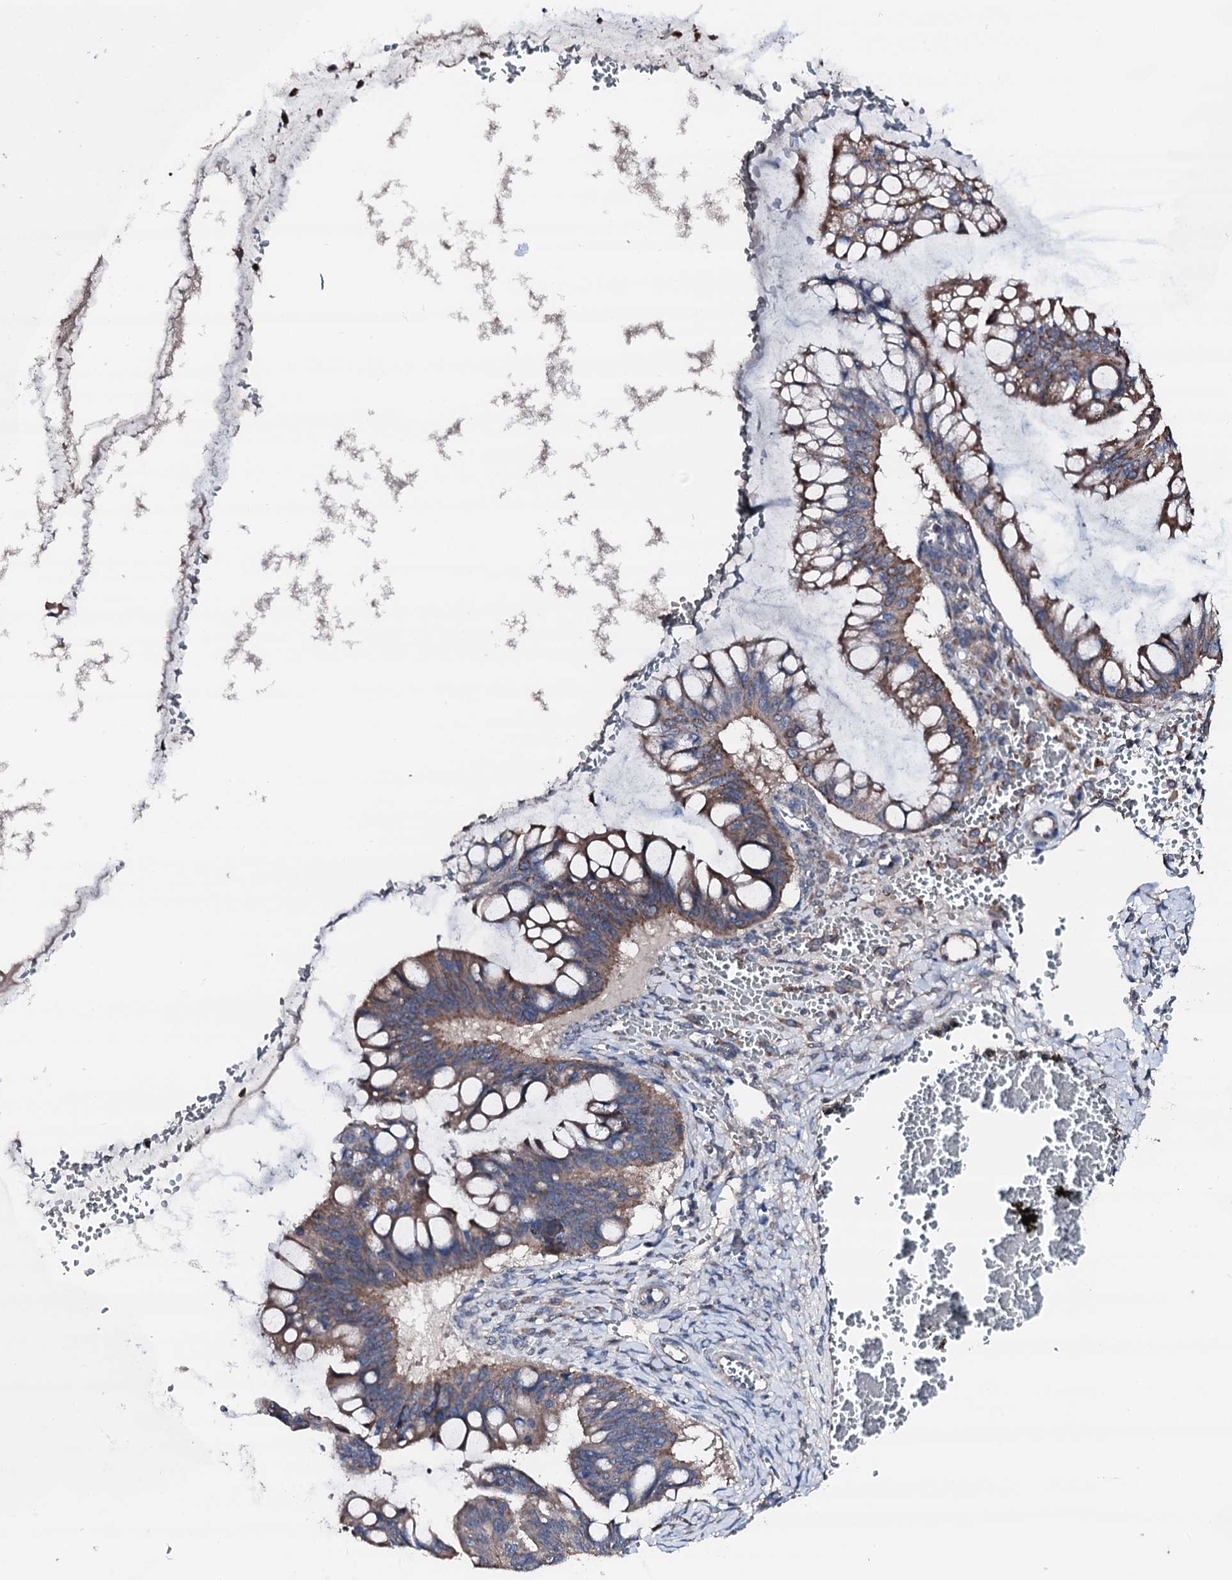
{"staining": {"intensity": "moderate", "quantity": ">75%", "location": "cytoplasmic/membranous"}, "tissue": "ovarian cancer", "cell_type": "Tumor cells", "image_type": "cancer", "snomed": [{"axis": "morphology", "description": "Cystadenocarcinoma, mucinous, NOS"}, {"axis": "topography", "description": "Ovary"}], "caption": "The photomicrograph reveals staining of ovarian mucinous cystadenocarcinoma, revealing moderate cytoplasmic/membranous protein positivity (brown color) within tumor cells. The staining was performed using DAB (3,3'-diaminobenzidine) to visualize the protein expression in brown, while the nuclei were stained in blue with hematoxylin (Magnification: 20x).", "gene": "TRAFD1", "patient": {"sex": "female", "age": 73}}